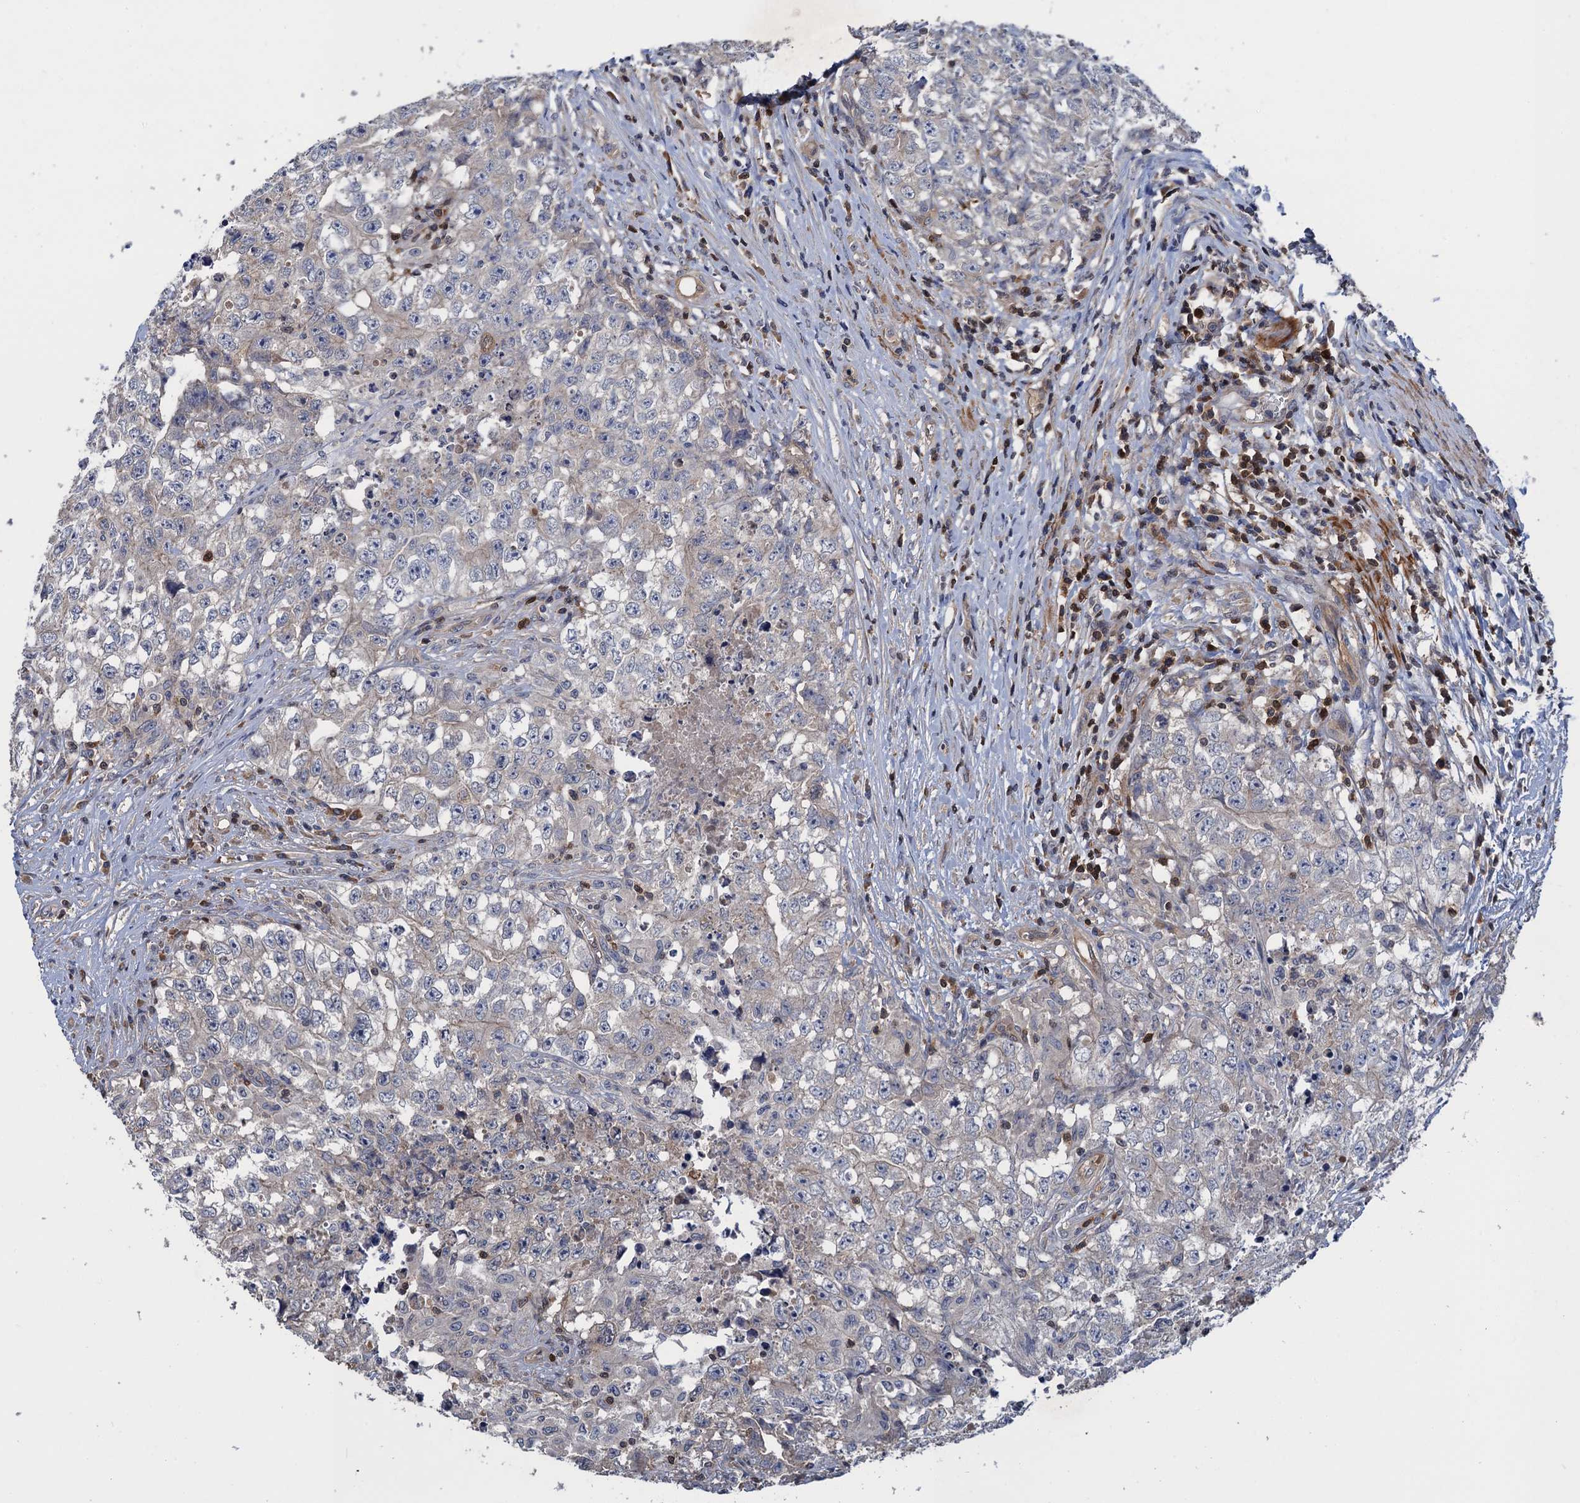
{"staining": {"intensity": "weak", "quantity": "<25%", "location": "cytoplasmic/membranous"}, "tissue": "testis cancer", "cell_type": "Tumor cells", "image_type": "cancer", "snomed": [{"axis": "morphology", "description": "Seminoma, NOS"}, {"axis": "morphology", "description": "Carcinoma, Embryonal, NOS"}, {"axis": "topography", "description": "Testis"}], "caption": "A histopathology image of testis cancer stained for a protein shows no brown staining in tumor cells. Nuclei are stained in blue.", "gene": "DGKA", "patient": {"sex": "male", "age": 43}}